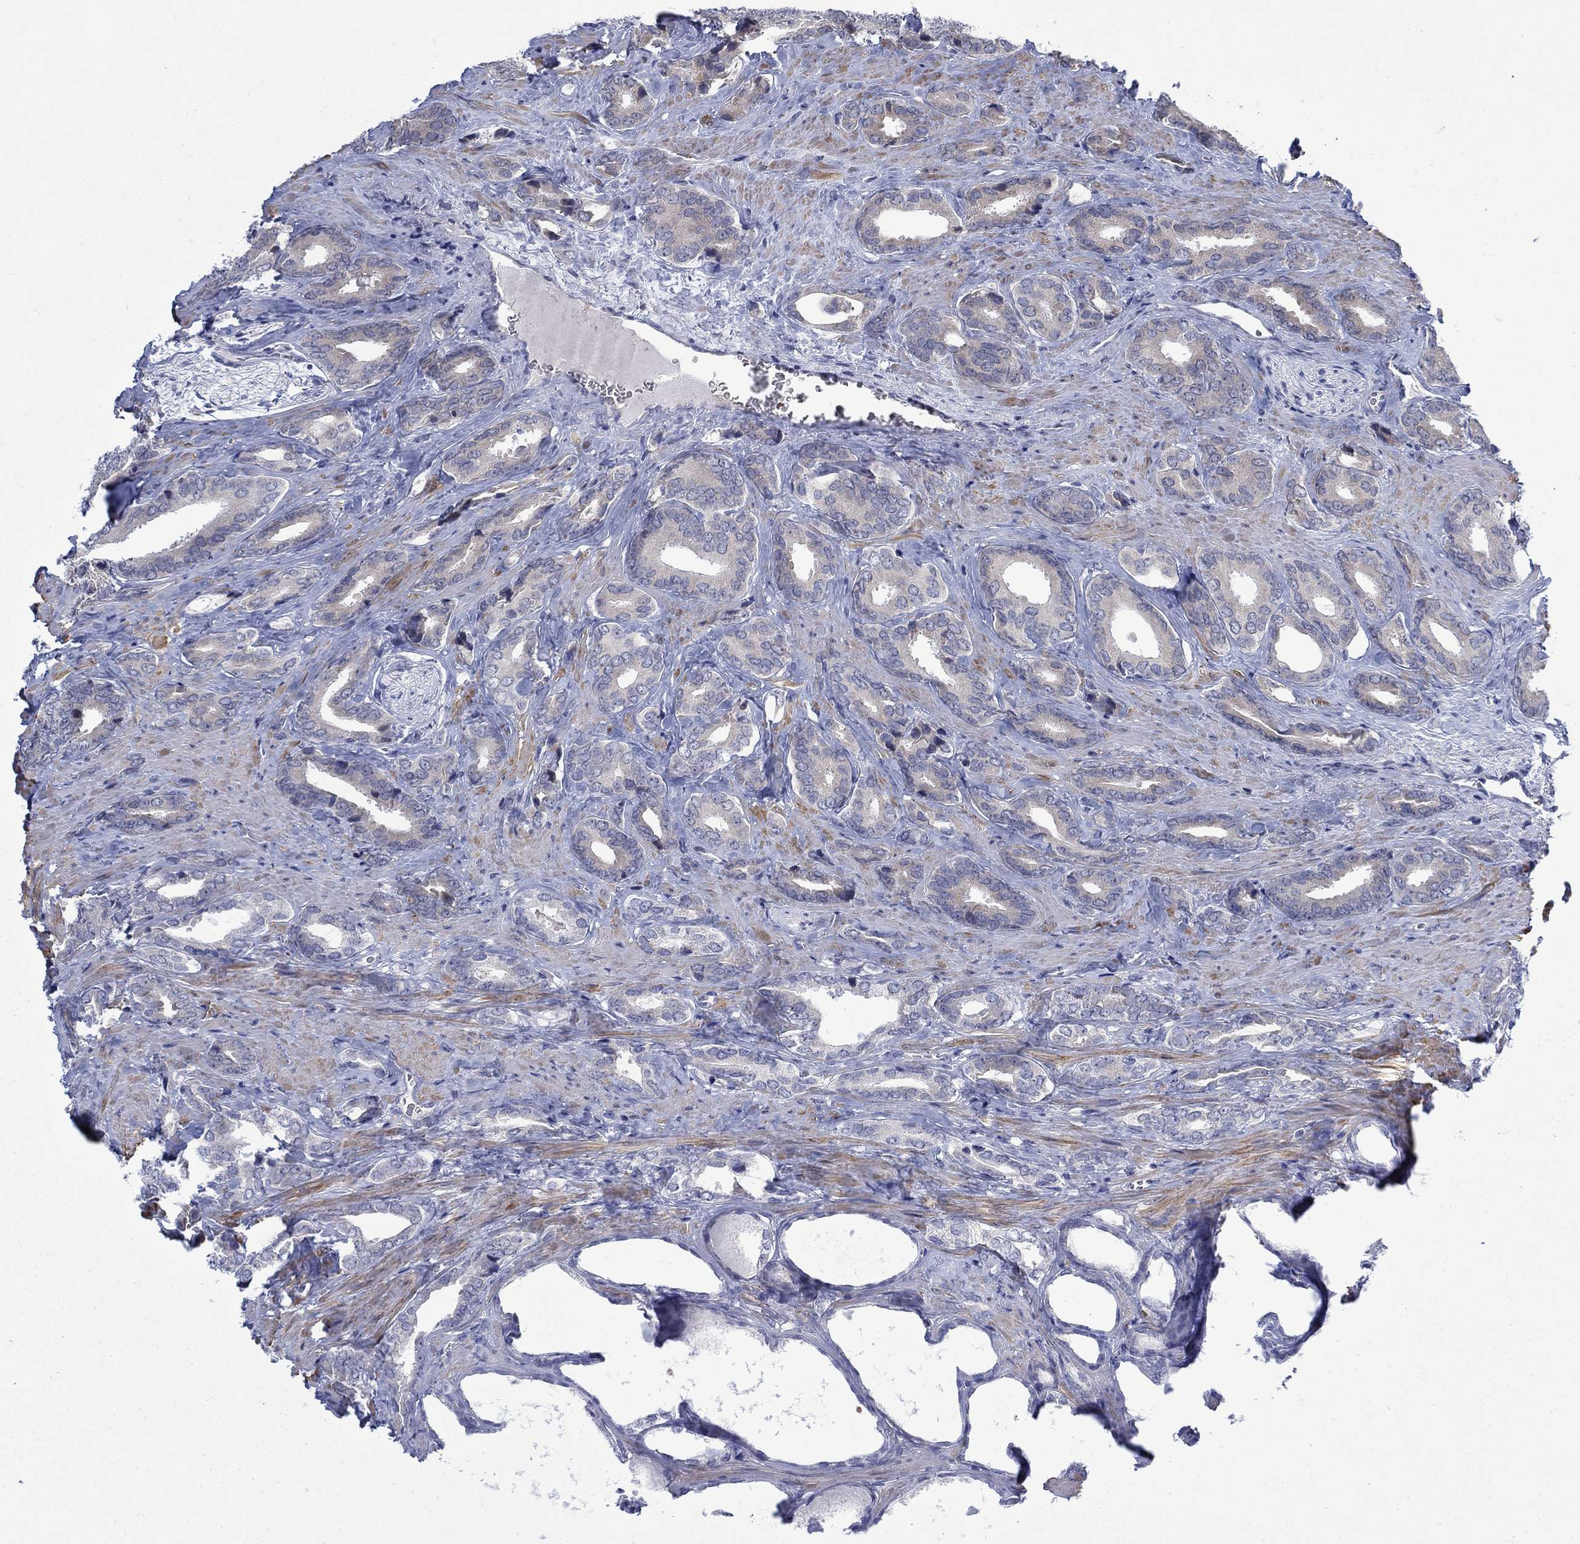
{"staining": {"intensity": "negative", "quantity": "none", "location": "none"}, "tissue": "prostate cancer", "cell_type": "Tumor cells", "image_type": "cancer", "snomed": [{"axis": "morphology", "description": "Adenocarcinoma, NOS"}, {"axis": "topography", "description": "Prostate"}], "caption": "Protein analysis of prostate cancer exhibits no significant expression in tumor cells.", "gene": "MTRFR", "patient": {"sex": "male", "age": 66}}